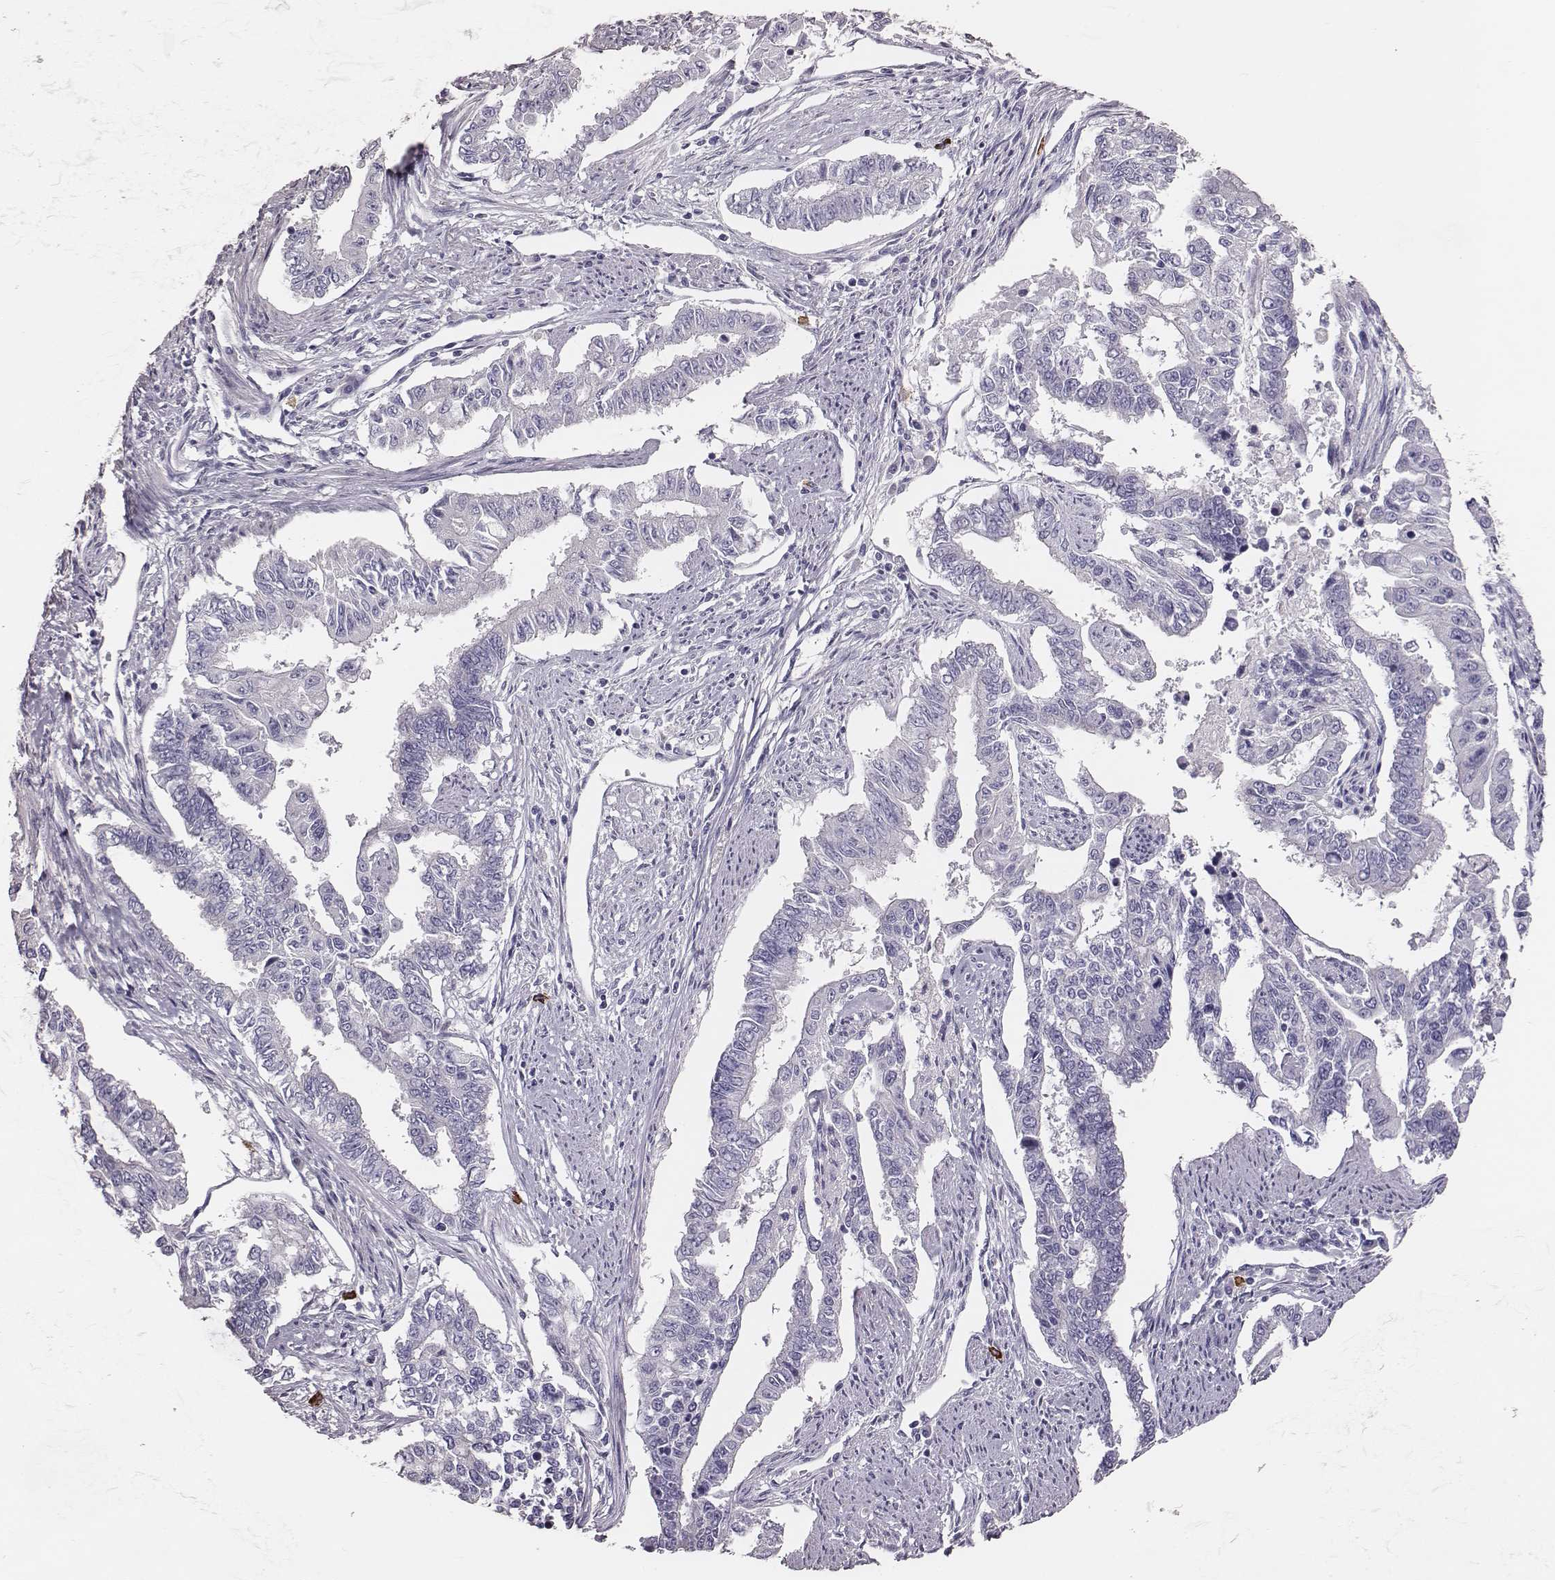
{"staining": {"intensity": "negative", "quantity": "none", "location": "none"}, "tissue": "endometrial cancer", "cell_type": "Tumor cells", "image_type": "cancer", "snomed": [{"axis": "morphology", "description": "Adenocarcinoma, NOS"}, {"axis": "topography", "description": "Uterus"}], "caption": "DAB (3,3'-diaminobenzidine) immunohistochemical staining of adenocarcinoma (endometrial) shows no significant staining in tumor cells.", "gene": "P2RY10", "patient": {"sex": "female", "age": 59}}